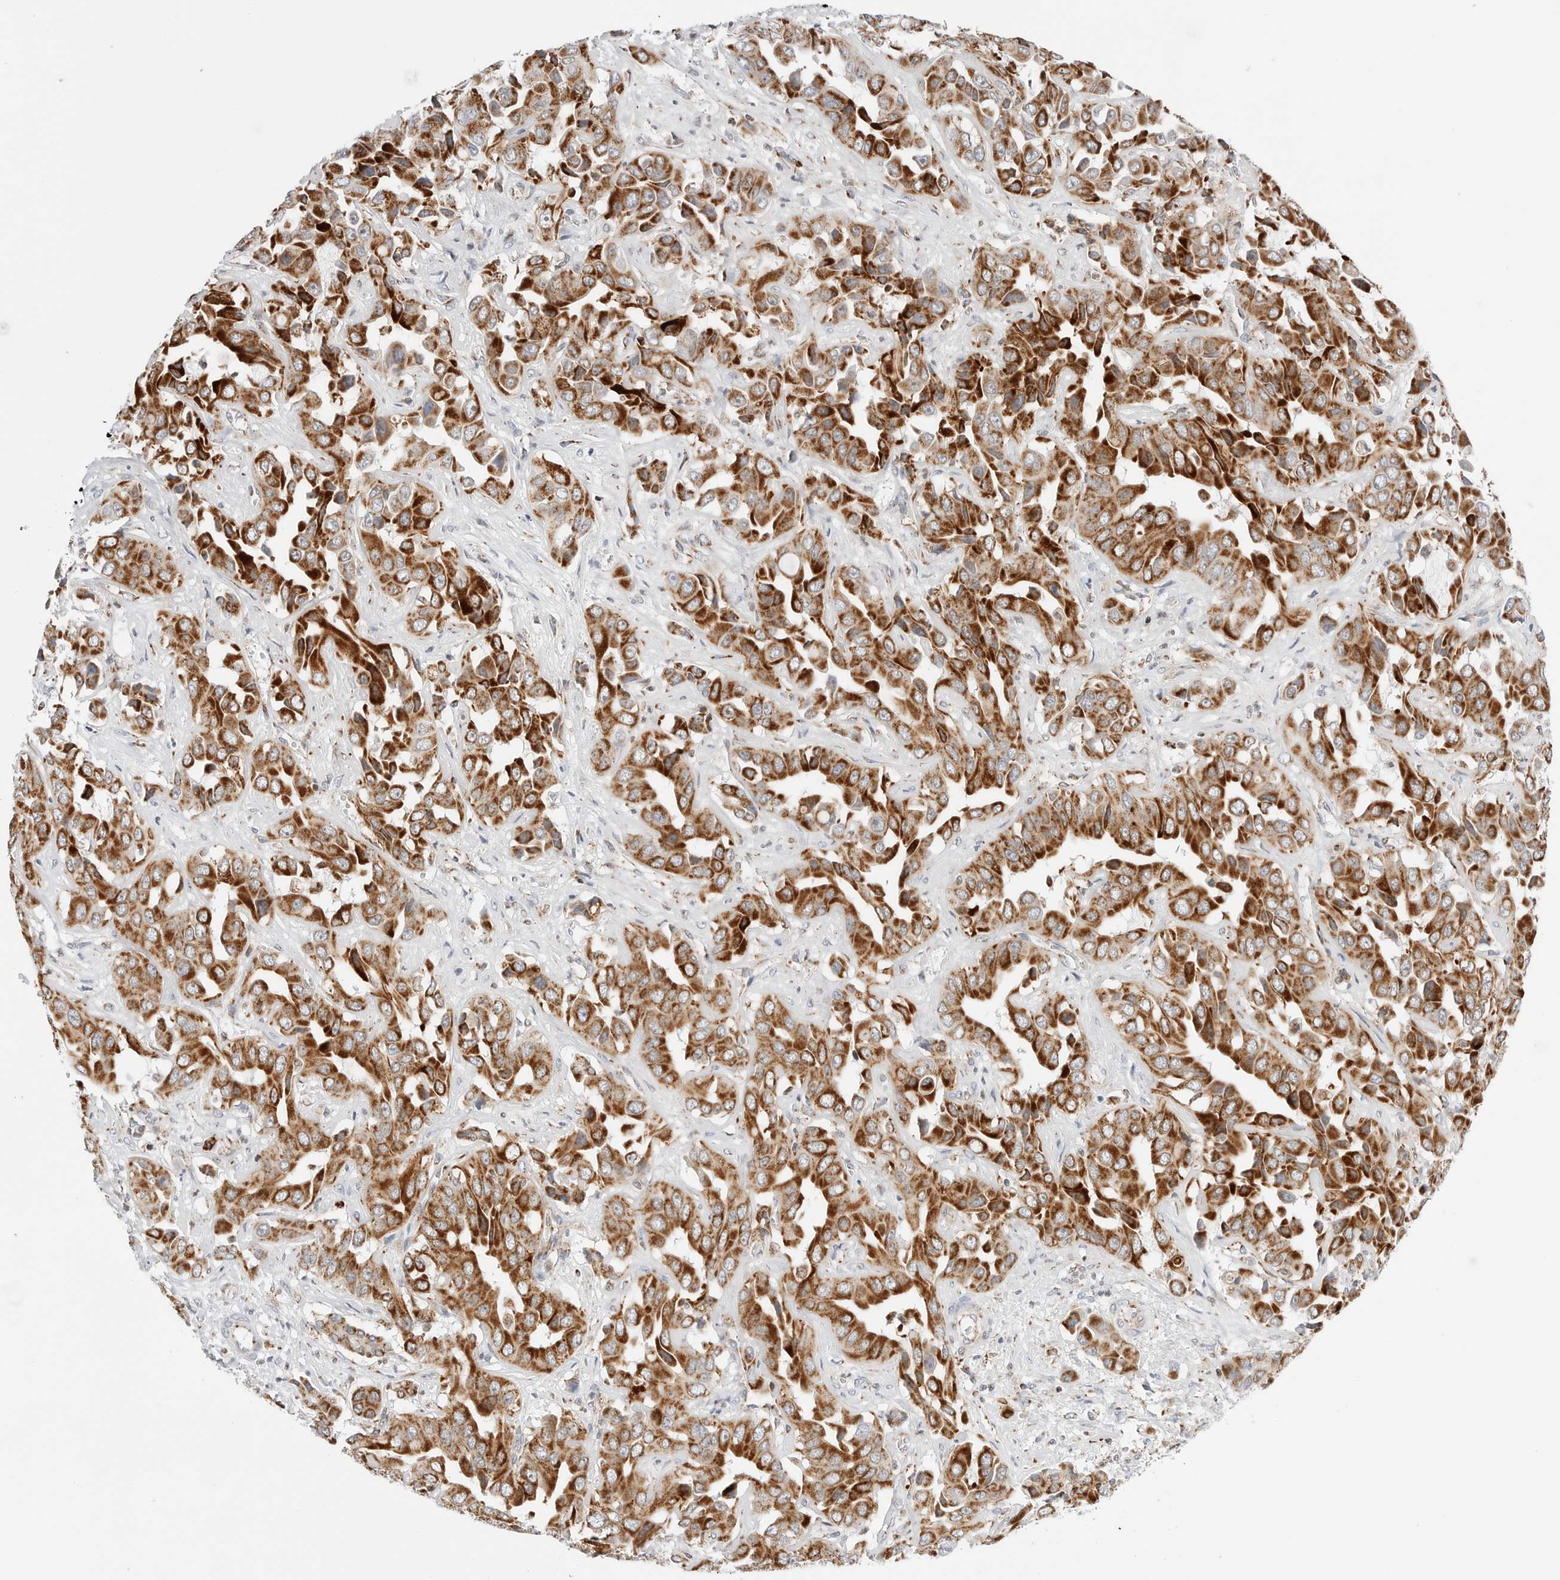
{"staining": {"intensity": "strong", "quantity": ">75%", "location": "cytoplasmic/membranous"}, "tissue": "liver cancer", "cell_type": "Tumor cells", "image_type": "cancer", "snomed": [{"axis": "morphology", "description": "Cholangiocarcinoma"}, {"axis": "topography", "description": "Liver"}], "caption": "A photomicrograph of liver cholangiocarcinoma stained for a protein shows strong cytoplasmic/membranous brown staining in tumor cells.", "gene": "ATP5IF1", "patient": {"sex": "female", "age": 52}}